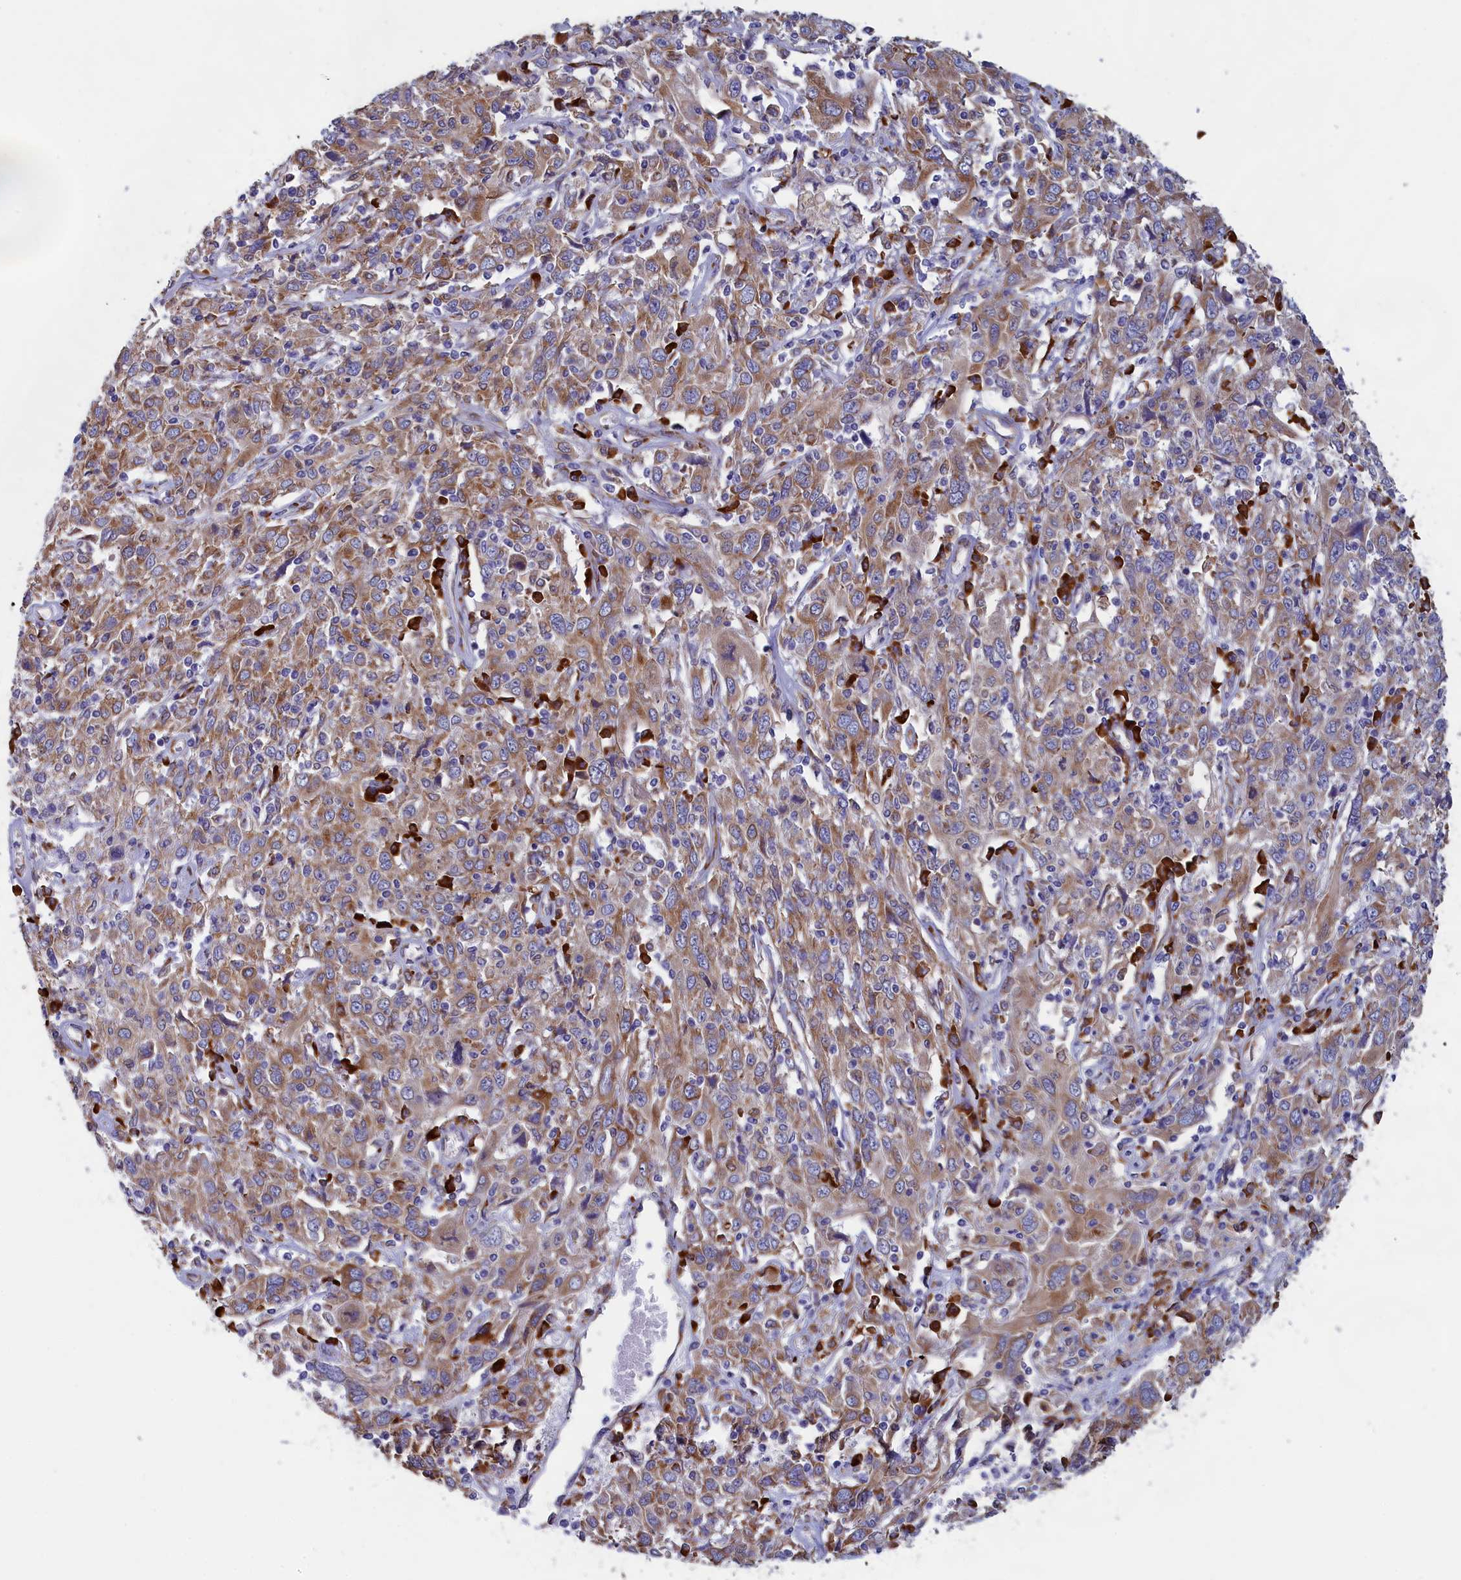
{"staining": {"intensity": "moderate", "quantity": ">75%", "location": "cytoplasmic/membranous"}, "tissue": "cervical cancer", "cell_type": "Tumor cells", "image_type": "cancer", "snomed": [{"axis": "morphology", "description": "Squamous cell carcinoma, NOS"}, {"axis": "topography", "description": "Cervix"}], "caption": "This micrograph reveals cervical squamous cell carcinoma stained with IHC to label a protein in brown. The cytoplasmic/membranous of tumor cells show moderate positivity for the protein. Nuclei are counter-stained blue.", "gene": "CCDC68", "patient": {"sex": "female", "age": 46}}